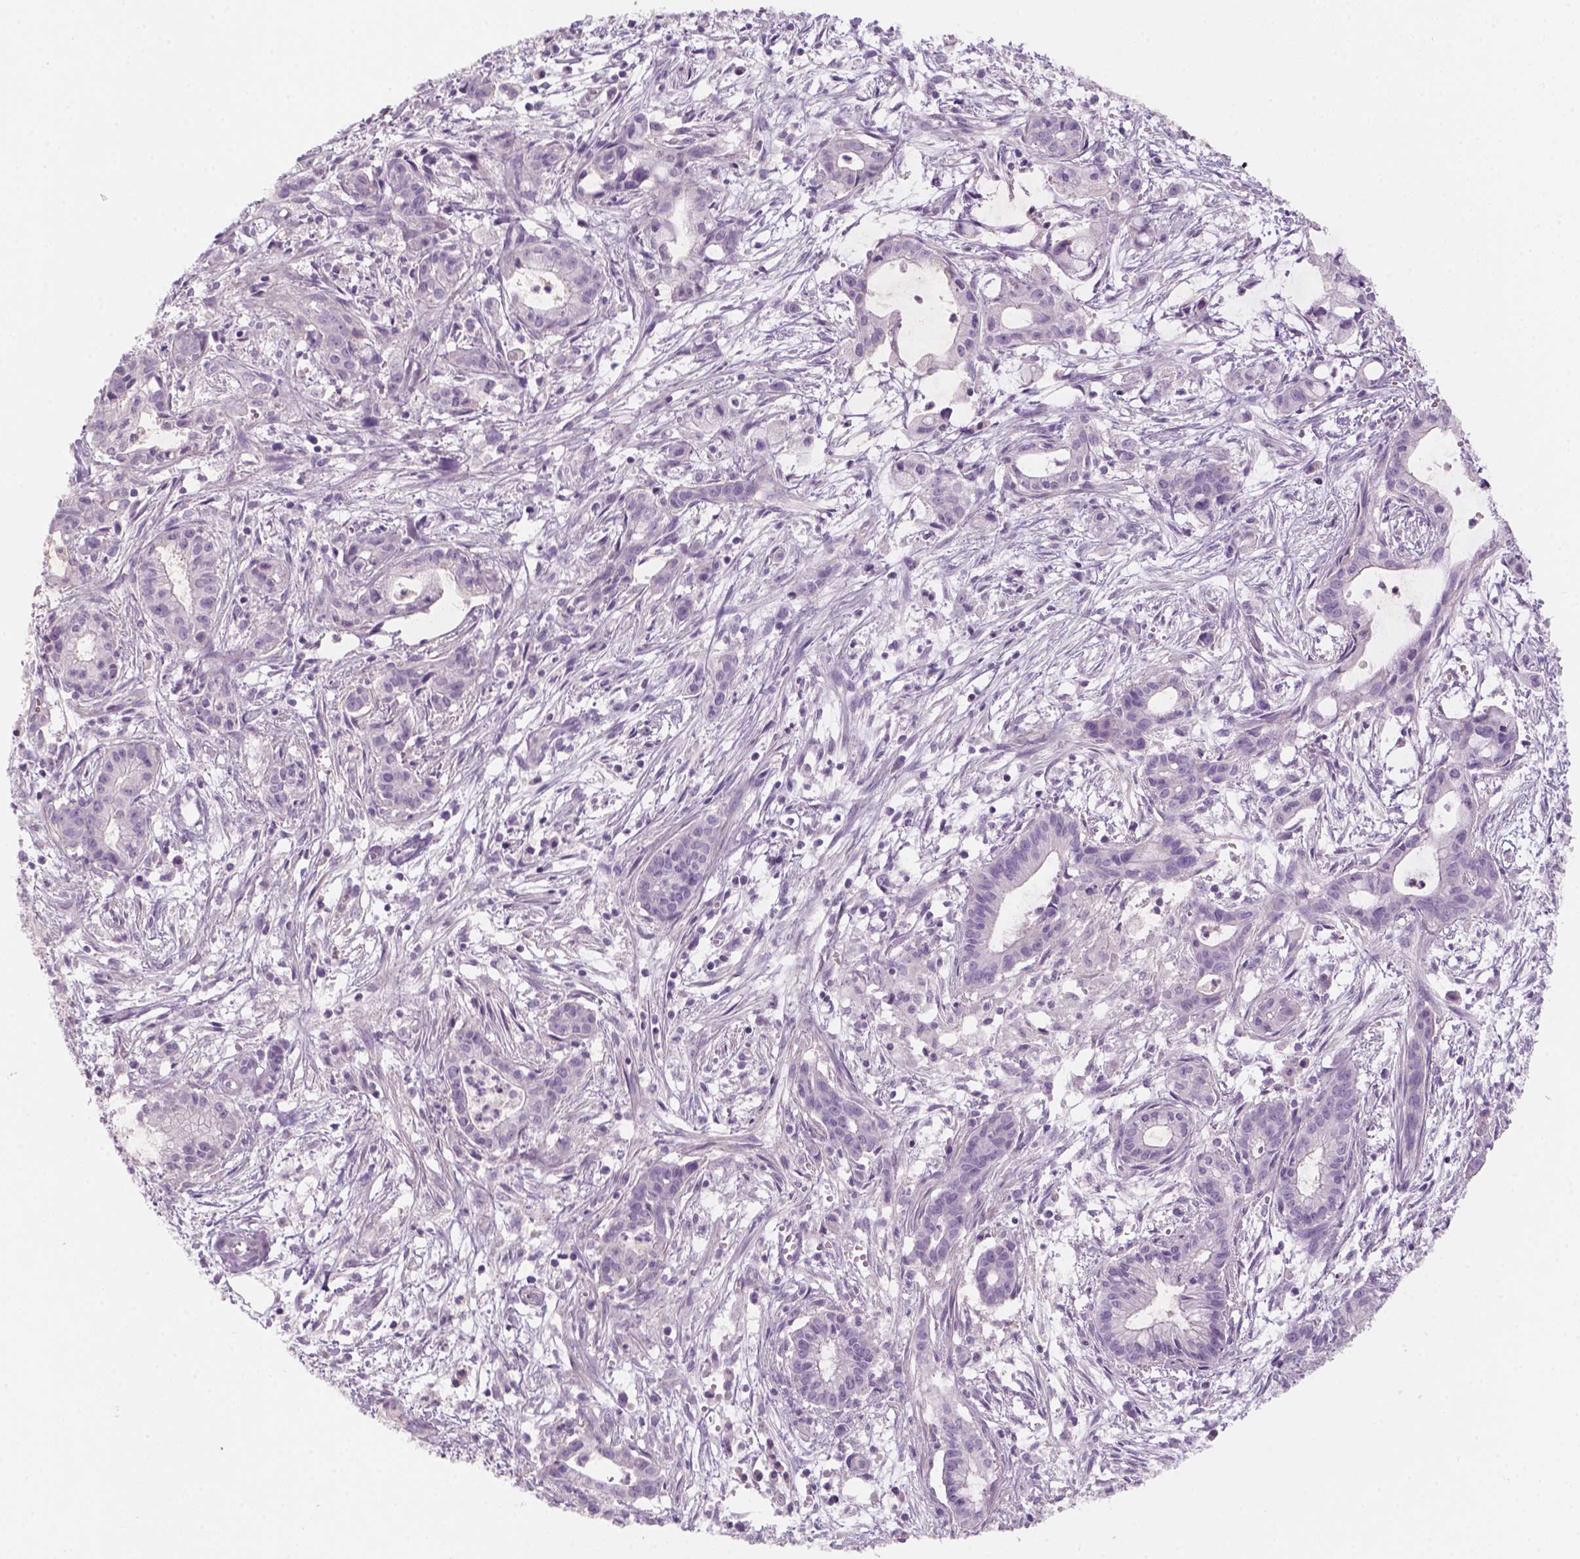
{"staining": {"intensity": "negative", "quantity": "none", "location": "none"}, "tissue": "pancreatic cancer", "cell_type": "Tumor cells", "image_type": "cancer", "snomed": [{"axis": "morphology", "description": "Adenocarcinoma, NOS"}, {"axis": "topography", "description": "Pancreas"}], "caption": "Immunohistochemical staining of adenocarcinoma (pancreatic) reveals no significant positivity in tumor cells. (DAB (3,3'-diaminobenzidine) IHC visualized using brightfield microscopy, high magnification).", "gene": "KRT25", "patient": {"sex": "male", "age": 48}}